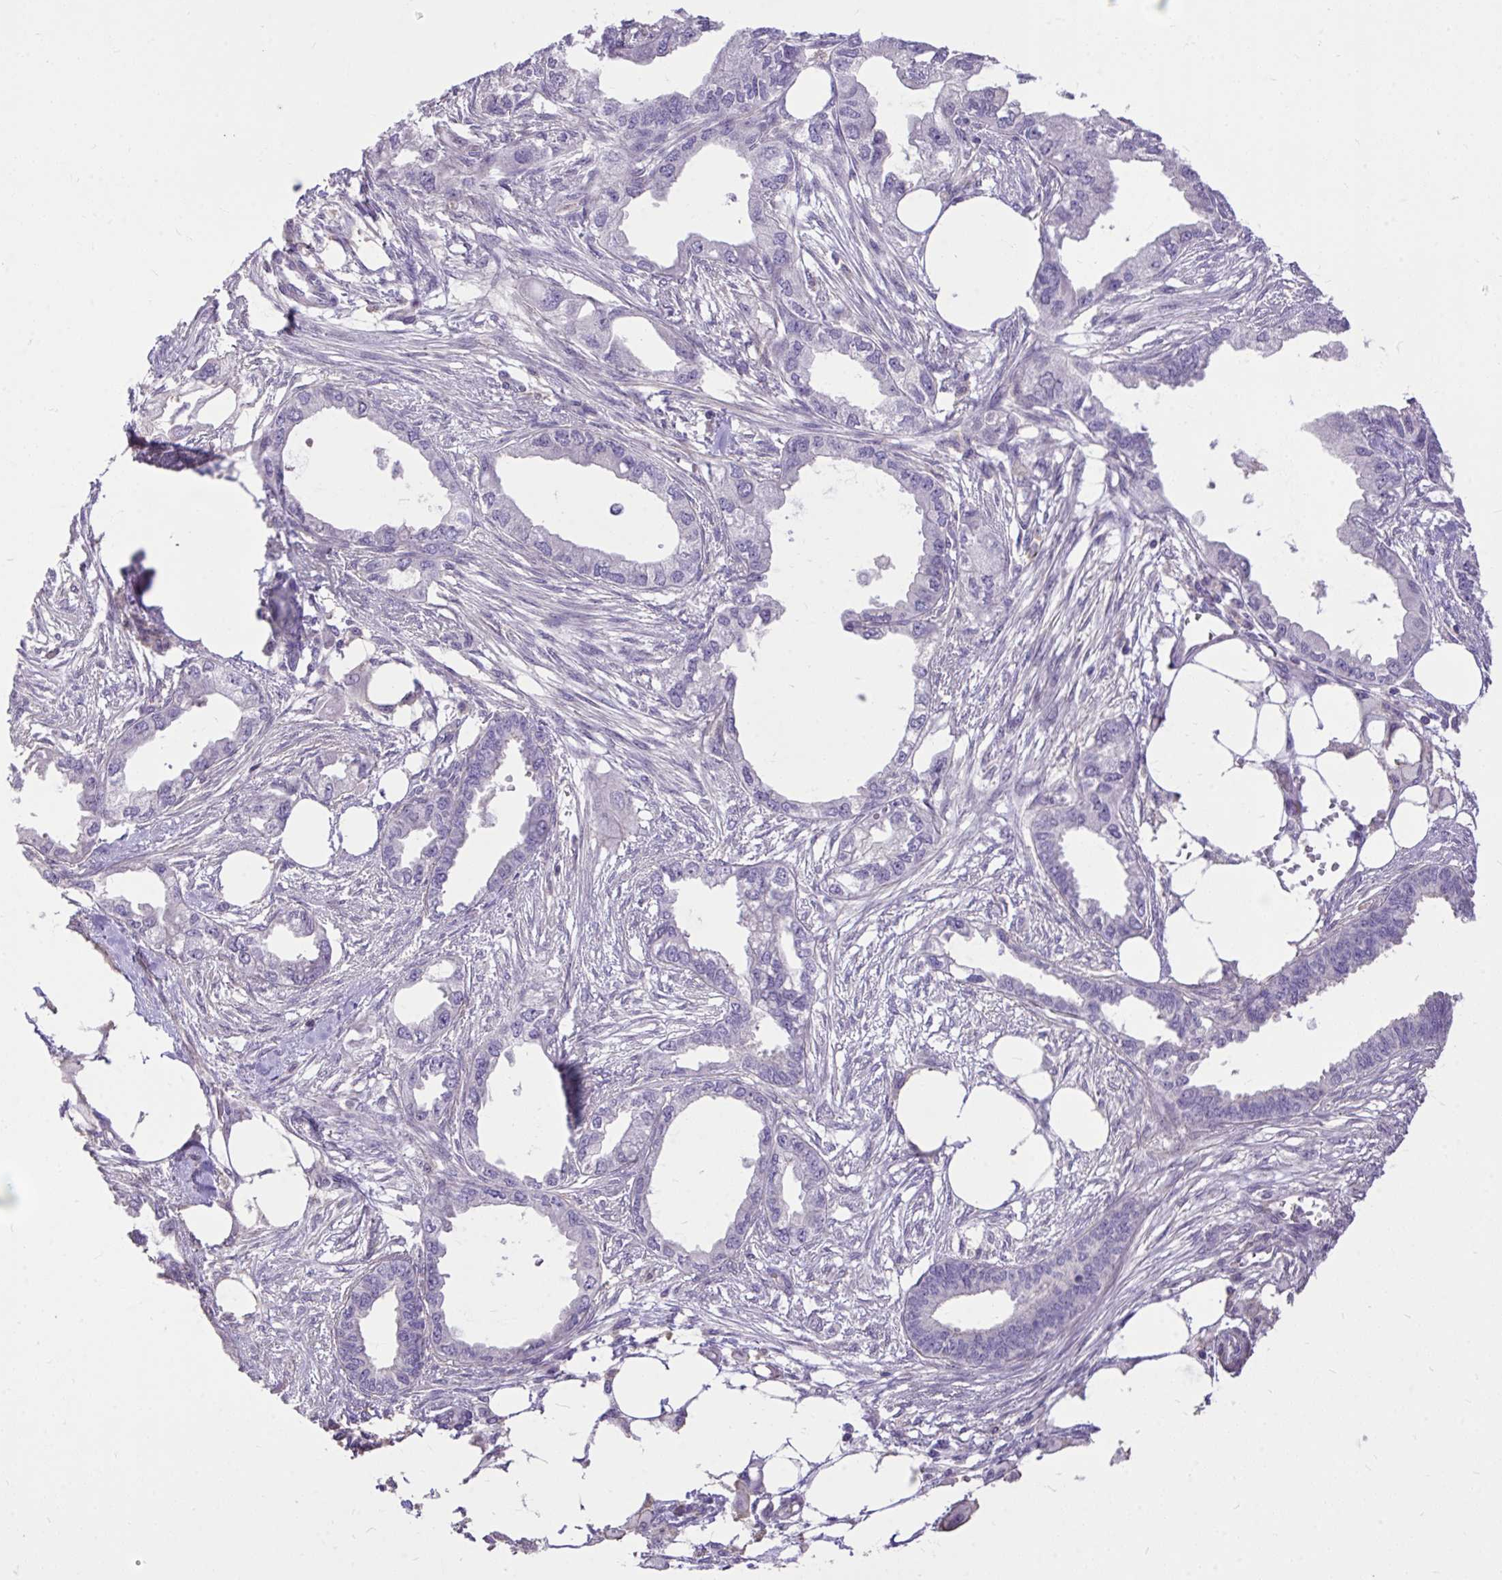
{"staining": {"intensity": "negative", "quantity": "none", "location": "none"}, "tissue": "endometrial cancer", "cell_type": "Tumor cells", "image_type": "cancer", "snomed": [{"axis": "morphology", "description": "Adenocarcinoma, NOS"}, {"axis": "morphology", "description": "Adenocarcinoma, metastatic, NOS"}, {"axis": "topography", "description": "Adipose tissue"}, {"axis": "topography", "description": "Endometrium"}], "caption": "Tumor cells are negative for brown protein staining in endometrial cancer.", "gene": "IGFL2", "patient": {"sex": "female", "age": 67}}